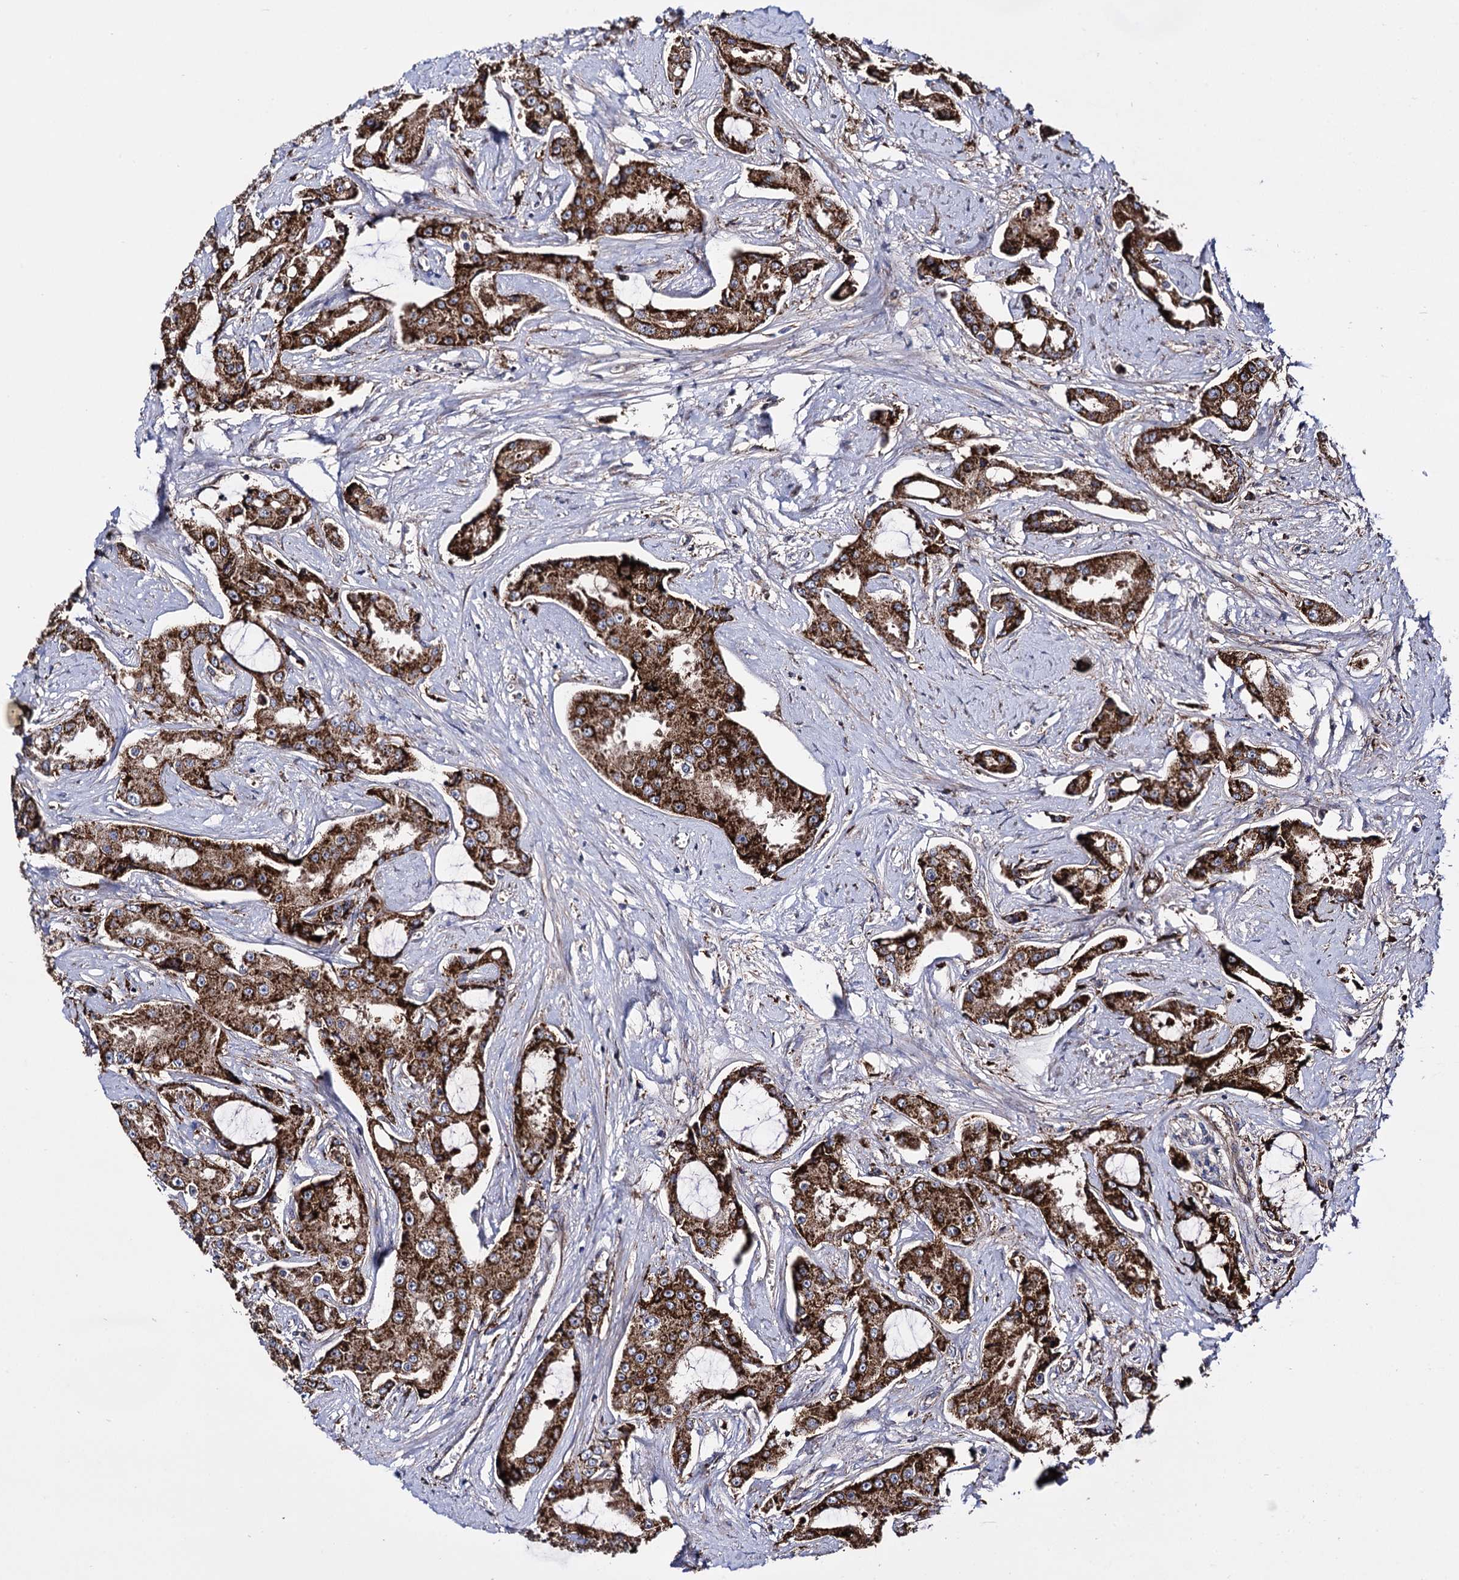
{"staining": {"intensity": "strong", "quantity": ">75%", "location": "cytoplasmic/membranous"}, "tissue": "prostate cancer", "cell_type": "Tumor cells", "image_type": "cancer", "snomed": [{"axis": "morphology", "description": "Adenocarcinoma, High grade"}, {"axis": "topography", "description": "Prostate"}], "caption": "IHC of human adenocarcinoma (high-grade) (prostate) displays high levels of strong cytoplasmic/membranous positivity in about >75% of tumor cells.", "gene": "IQCH", "patient": {"sex": "male", "age": 73}}